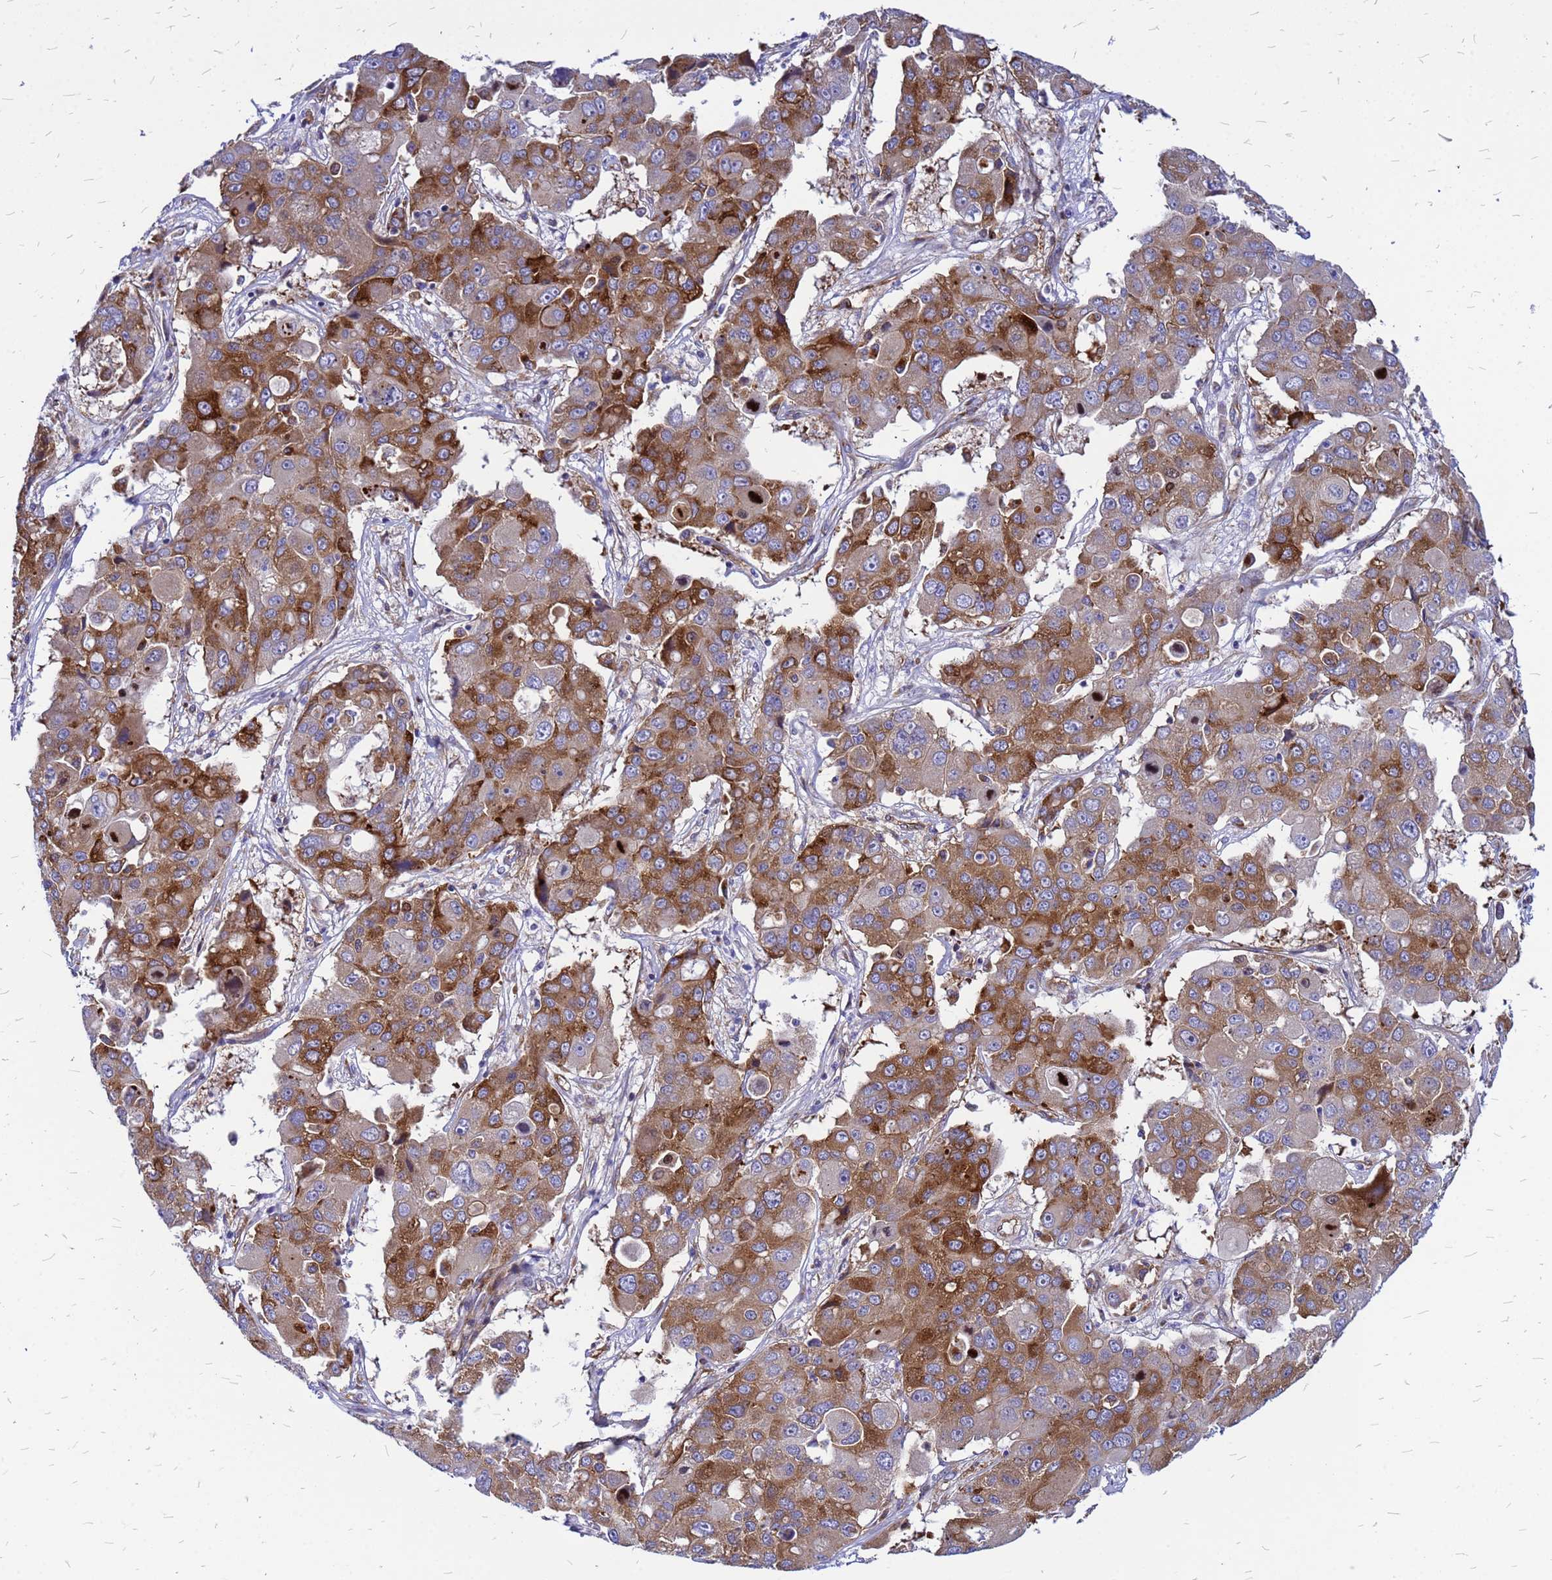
{"staining": {"intensity": "strong", "quantity": "25%-75%", "location": "cytoplasmic/membranous,nuclear"}, "tissue": "liver cancer", "cell_type": "Tumor cells", "image_type": "cancer", "snomed": [{"axis": "morphology", "description": "Cholangiocarcinoma"}, {"axis": "topography", "description": "Liver"}], "caption": "Human liver cancer (cholangiocarcinoma) stained with a brown dye reveals strong cytoplasmic/membranous and nuclear positive positivity in about 25%-75% of tumor cells.", "gene": "NOSTRIN", "patient": {"sex": "male", "age": 67}}